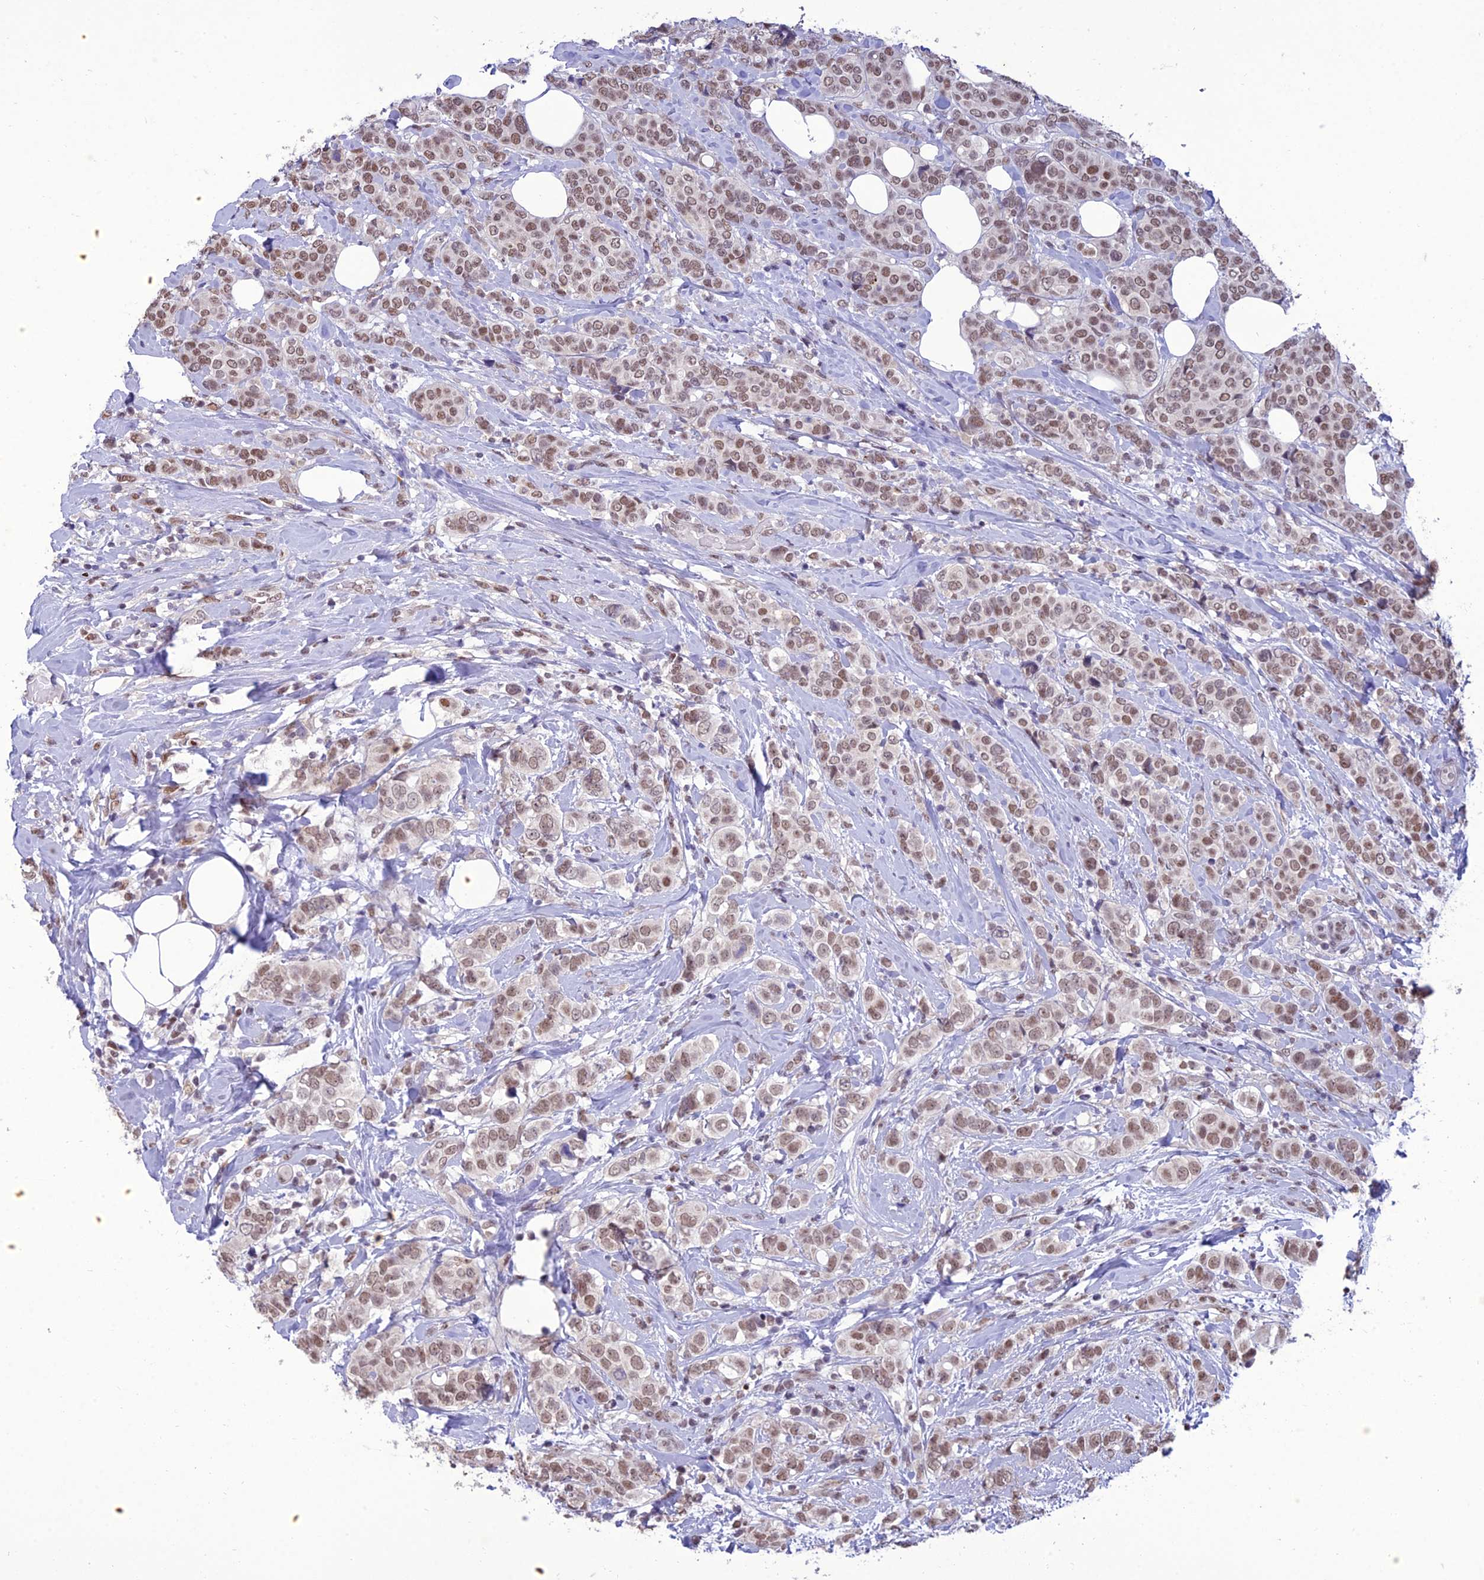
{"staining": {"intensity": "moderate", "quantity": ">75%", "location": "nuclear"}, "tissue": "breast cancer", "cell_type": "Tumor cells", "image_type": "cancer", "snomed": [{"axis": "morphology", "description": "Lobular carcinoma"}, {"axis": "topography", "description": "Breast"}], "caption": "Breast lobular carcinoma stained for a protein demonstrates moderate nuclear positivity in tumor cells. (DAB (3,3'-diaminobenzidine) IHC with brightfield microscopy, high magnification).", "gene": "RANBP3", "patient": {"sex": "female", "age": 51}}